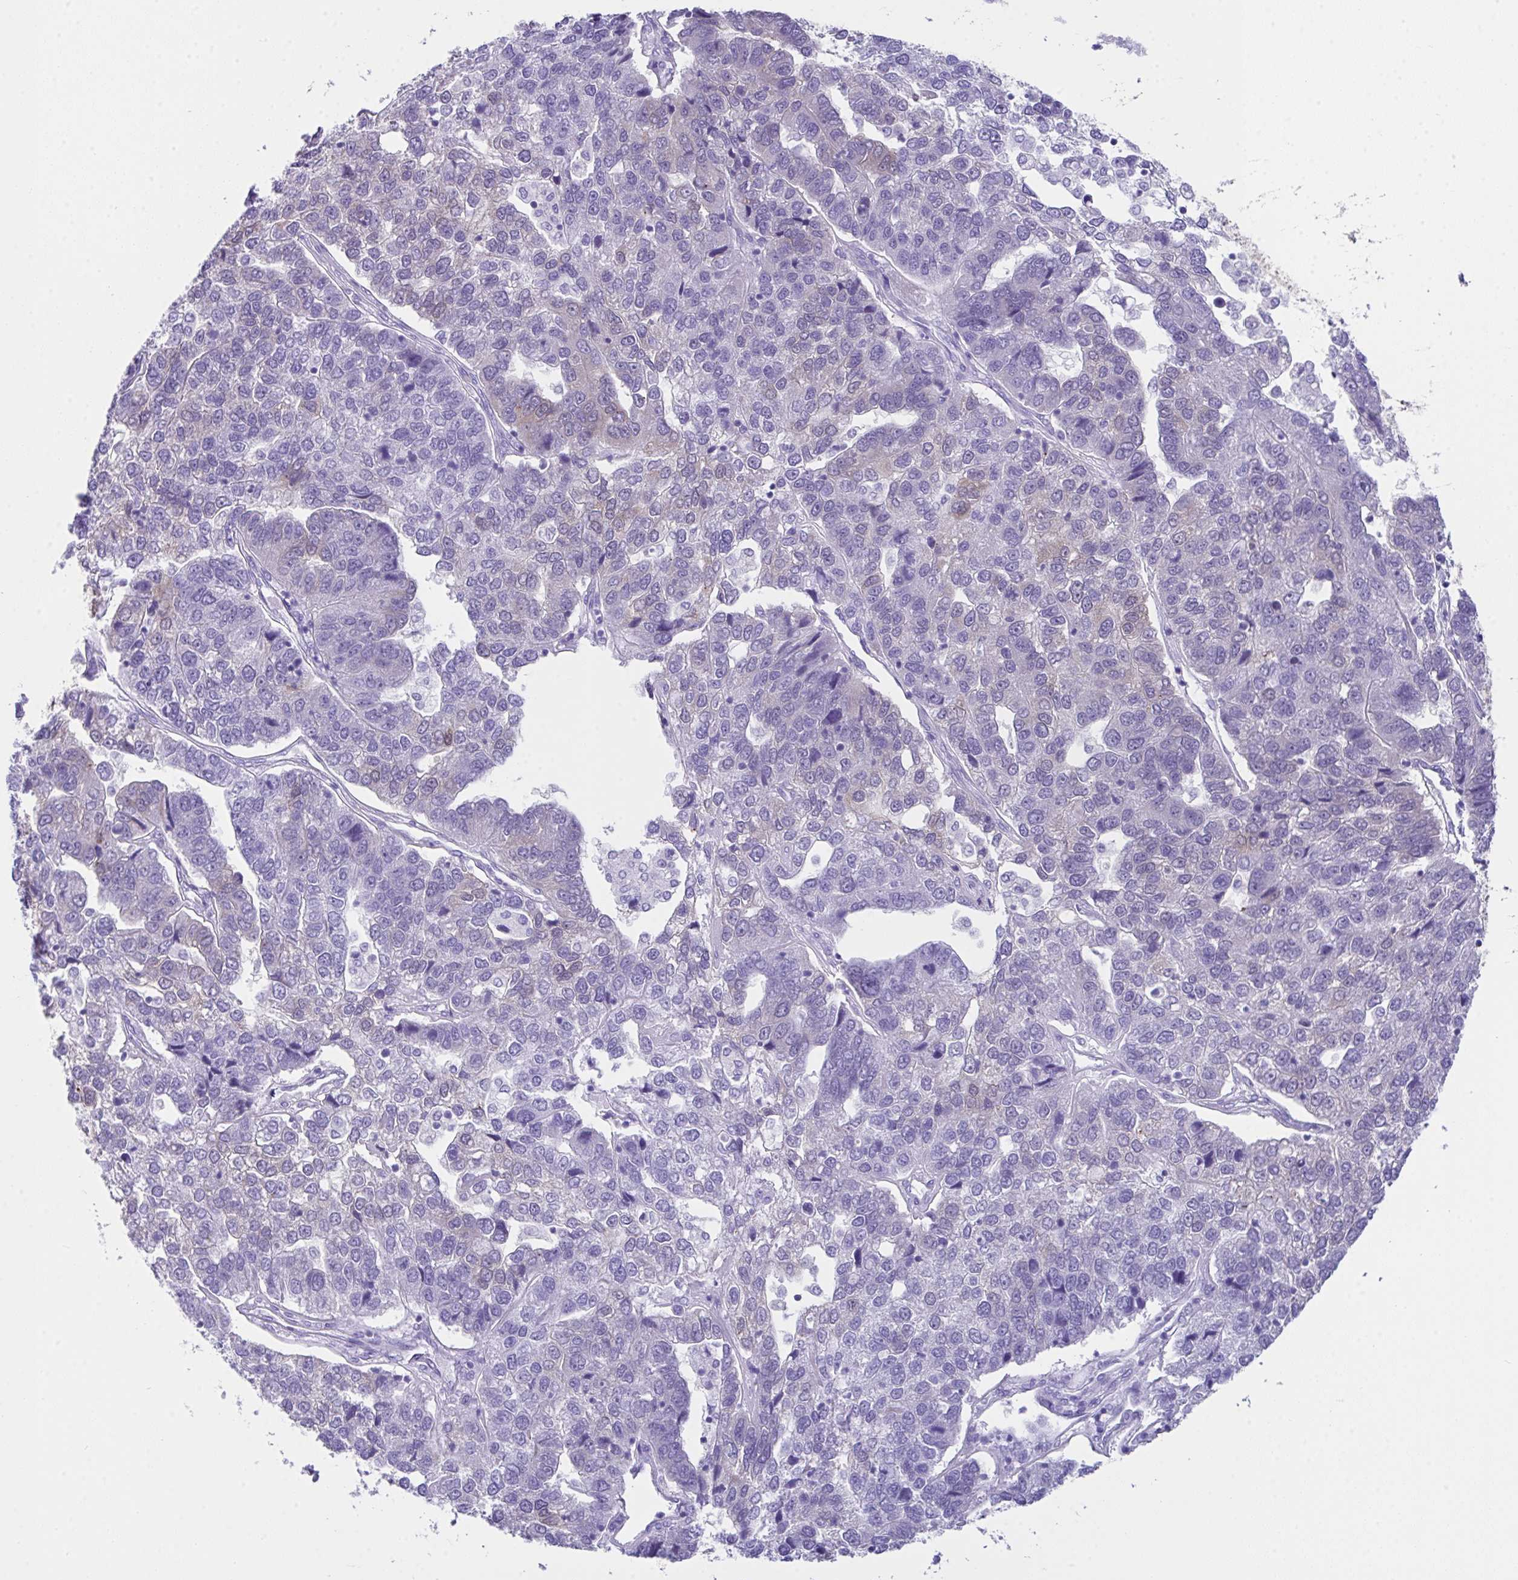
{"staining": {"intensity": "moderate", "quantity": "<25%", "location": "cytoplasmic/membranous"}, "tissue": "pancreatic cancer", "cell_type": "Tumor cells", "image_type": "cancer", "snomed": [{"axis": "morphology", "description": "Adenocarcinoma, NOS"}, {"axis": "topography", "description": "Pancreas"}], "caption": "This is an image of immunohistochemistry staining of pancreatic adenocarcinoma, which shows moderate positivity in the cytoplasmic/membranous of tumor cells.", "gene": "LGALS4", "patient": {"sex": "female", "age": 61}}